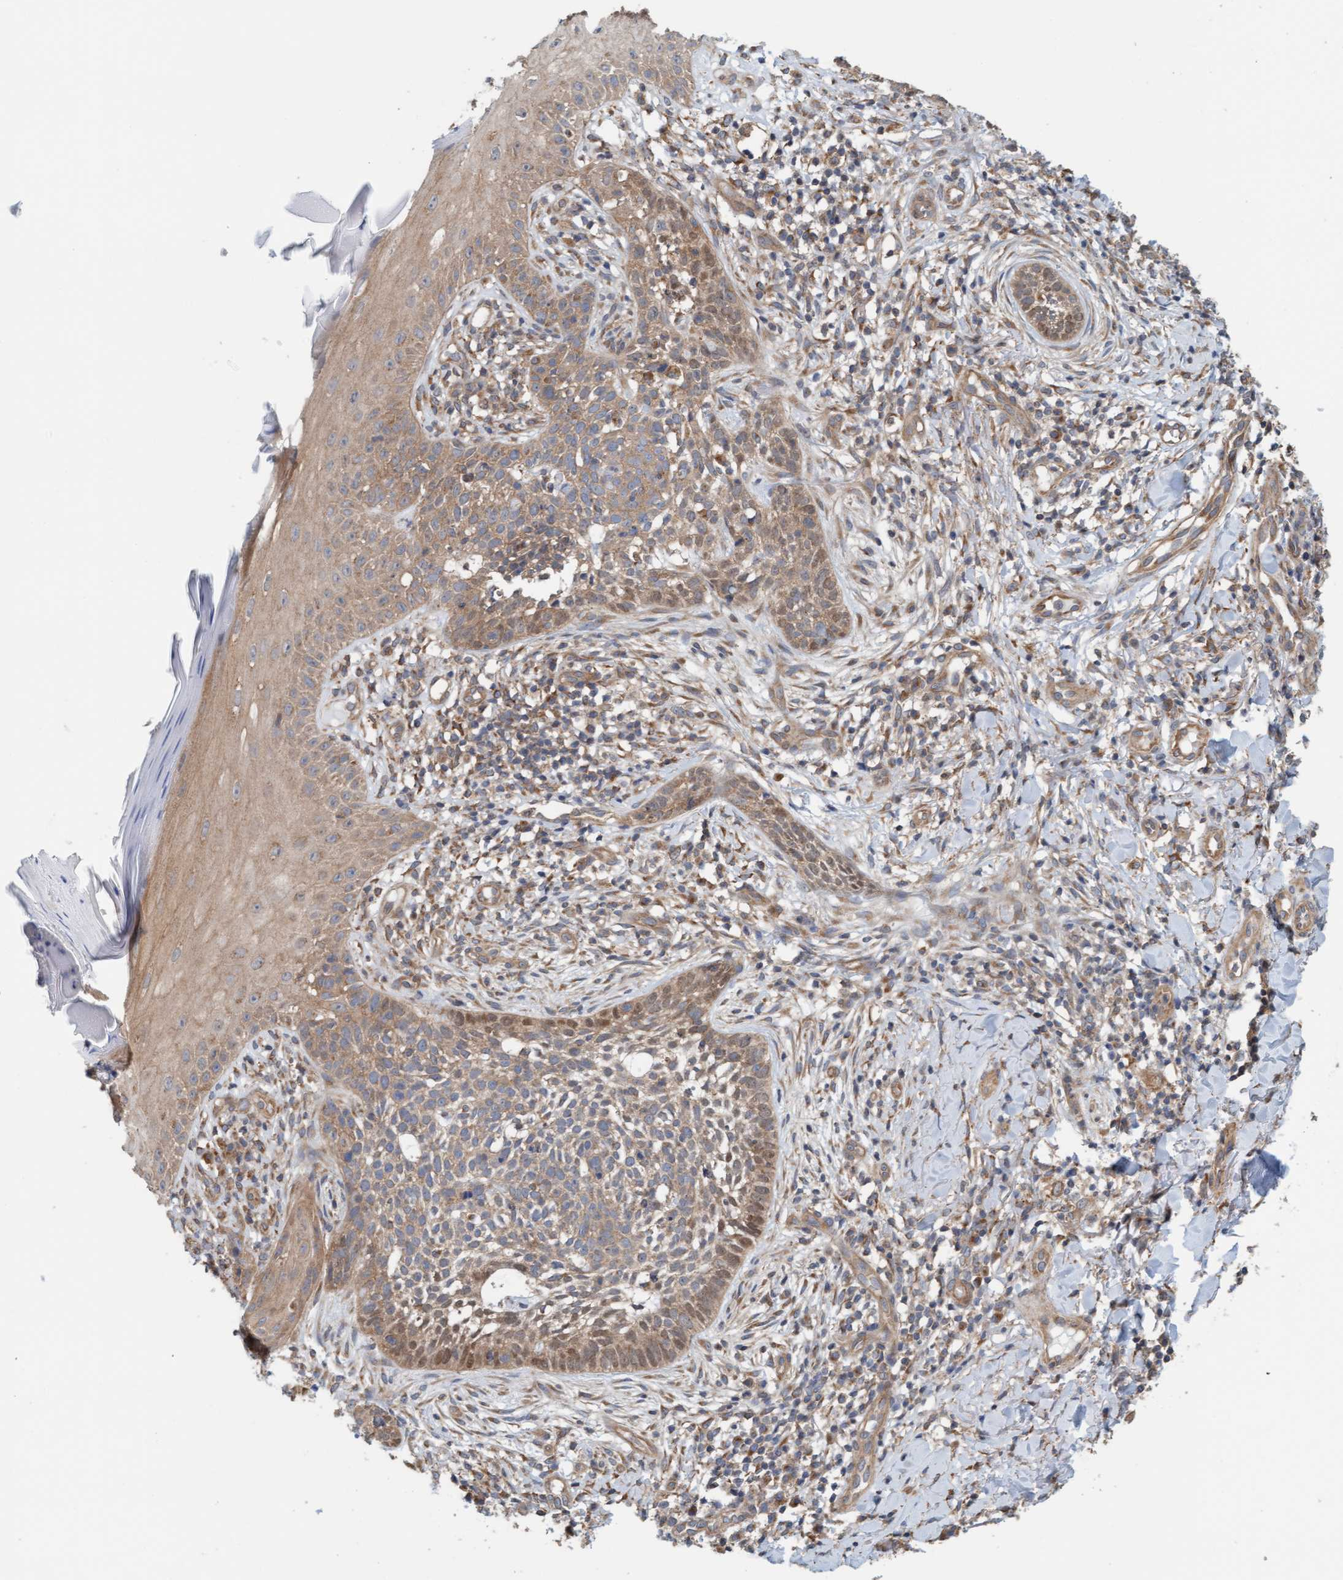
{"staining": {"intensity": "moderate", "quantity": "25%-75%", "location": "cytoplasmic/membranous"}, "tissue": "skin cancer", "cell_type": "Tumor cells", "image_type": "cancer", "snomed": [{"axis": "morphology", "description": "Normal tissue, NOS"}, {"axis": "morphology", "description": "Basal cell carcinoma"}, {"axis": "topography", "description": "Skin"}], "caption": "High-magnification brightfield microscopy of skin cancer stained with DAB (brown) and counterstained with hematoxylin (blue). tumor cells exhibit moderate cytoplasmic/membranous positivity is seen in approximately25%-75% of cells. (DAB (3,3'-diaminobenzidine) IHC, brown staining for protein, blue staining for nuclei).", "gene": "UBAP1", "patient": {"sex": "male", "age": 67}}